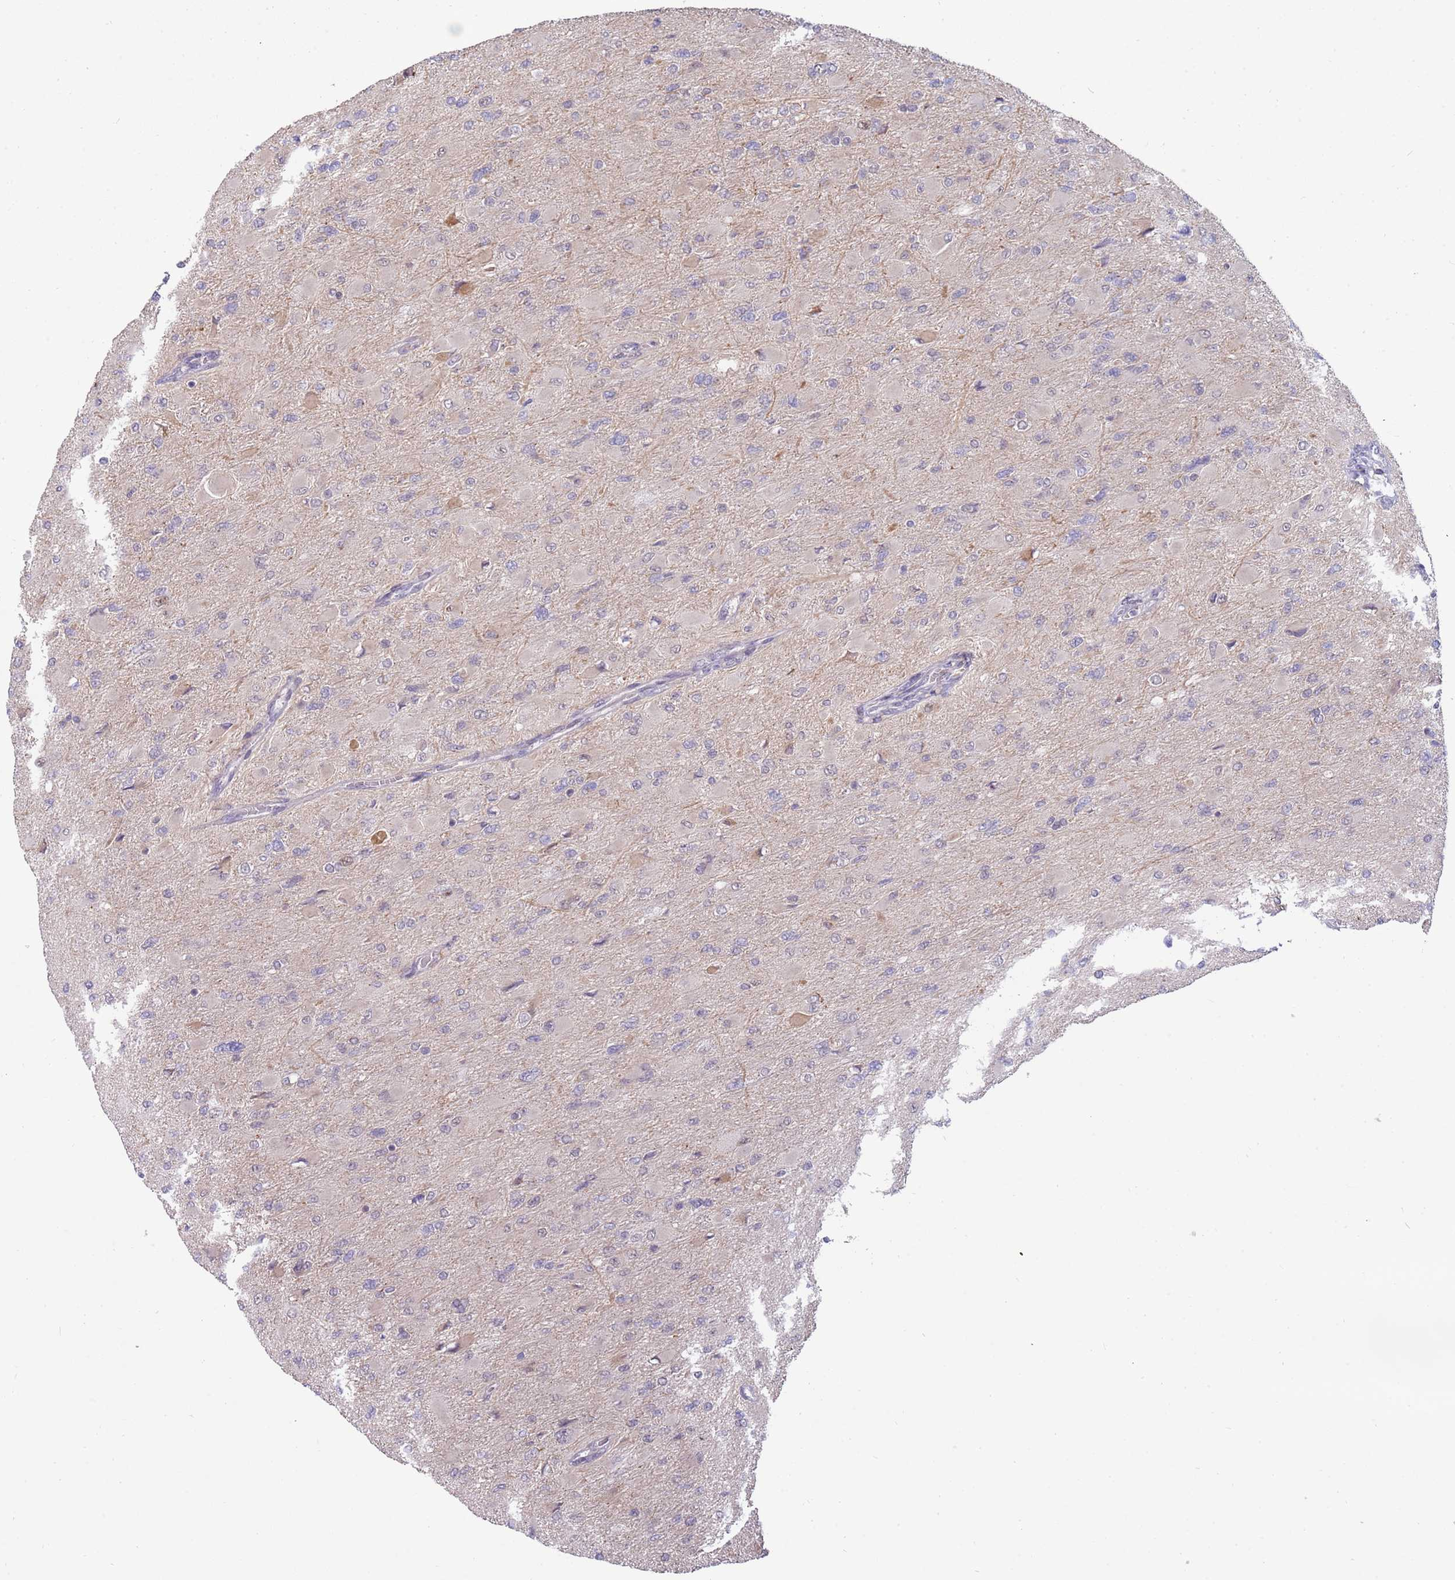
{"staining": {"intensity": "negative", "quantity": "none", "location": "none"}, "tissue": "glioma", "cell_type": "Tumor cells", "image_type": "cancer", "snomed": [{"axis": "morphology", "description": "Glioma, malignant, High grade"}, {"axis": "topography", "description": "Cerebral cortex"}], "caption": "This histopathology image is of malignant glioma (high-grade) stained with immunohistochemistry to label a protein in brown with the nuclei are counter-stained blue. There is no staining in tumor cells.", "gene": "ZBTB7A", "patient": {"sex": "female", "age": 36}}